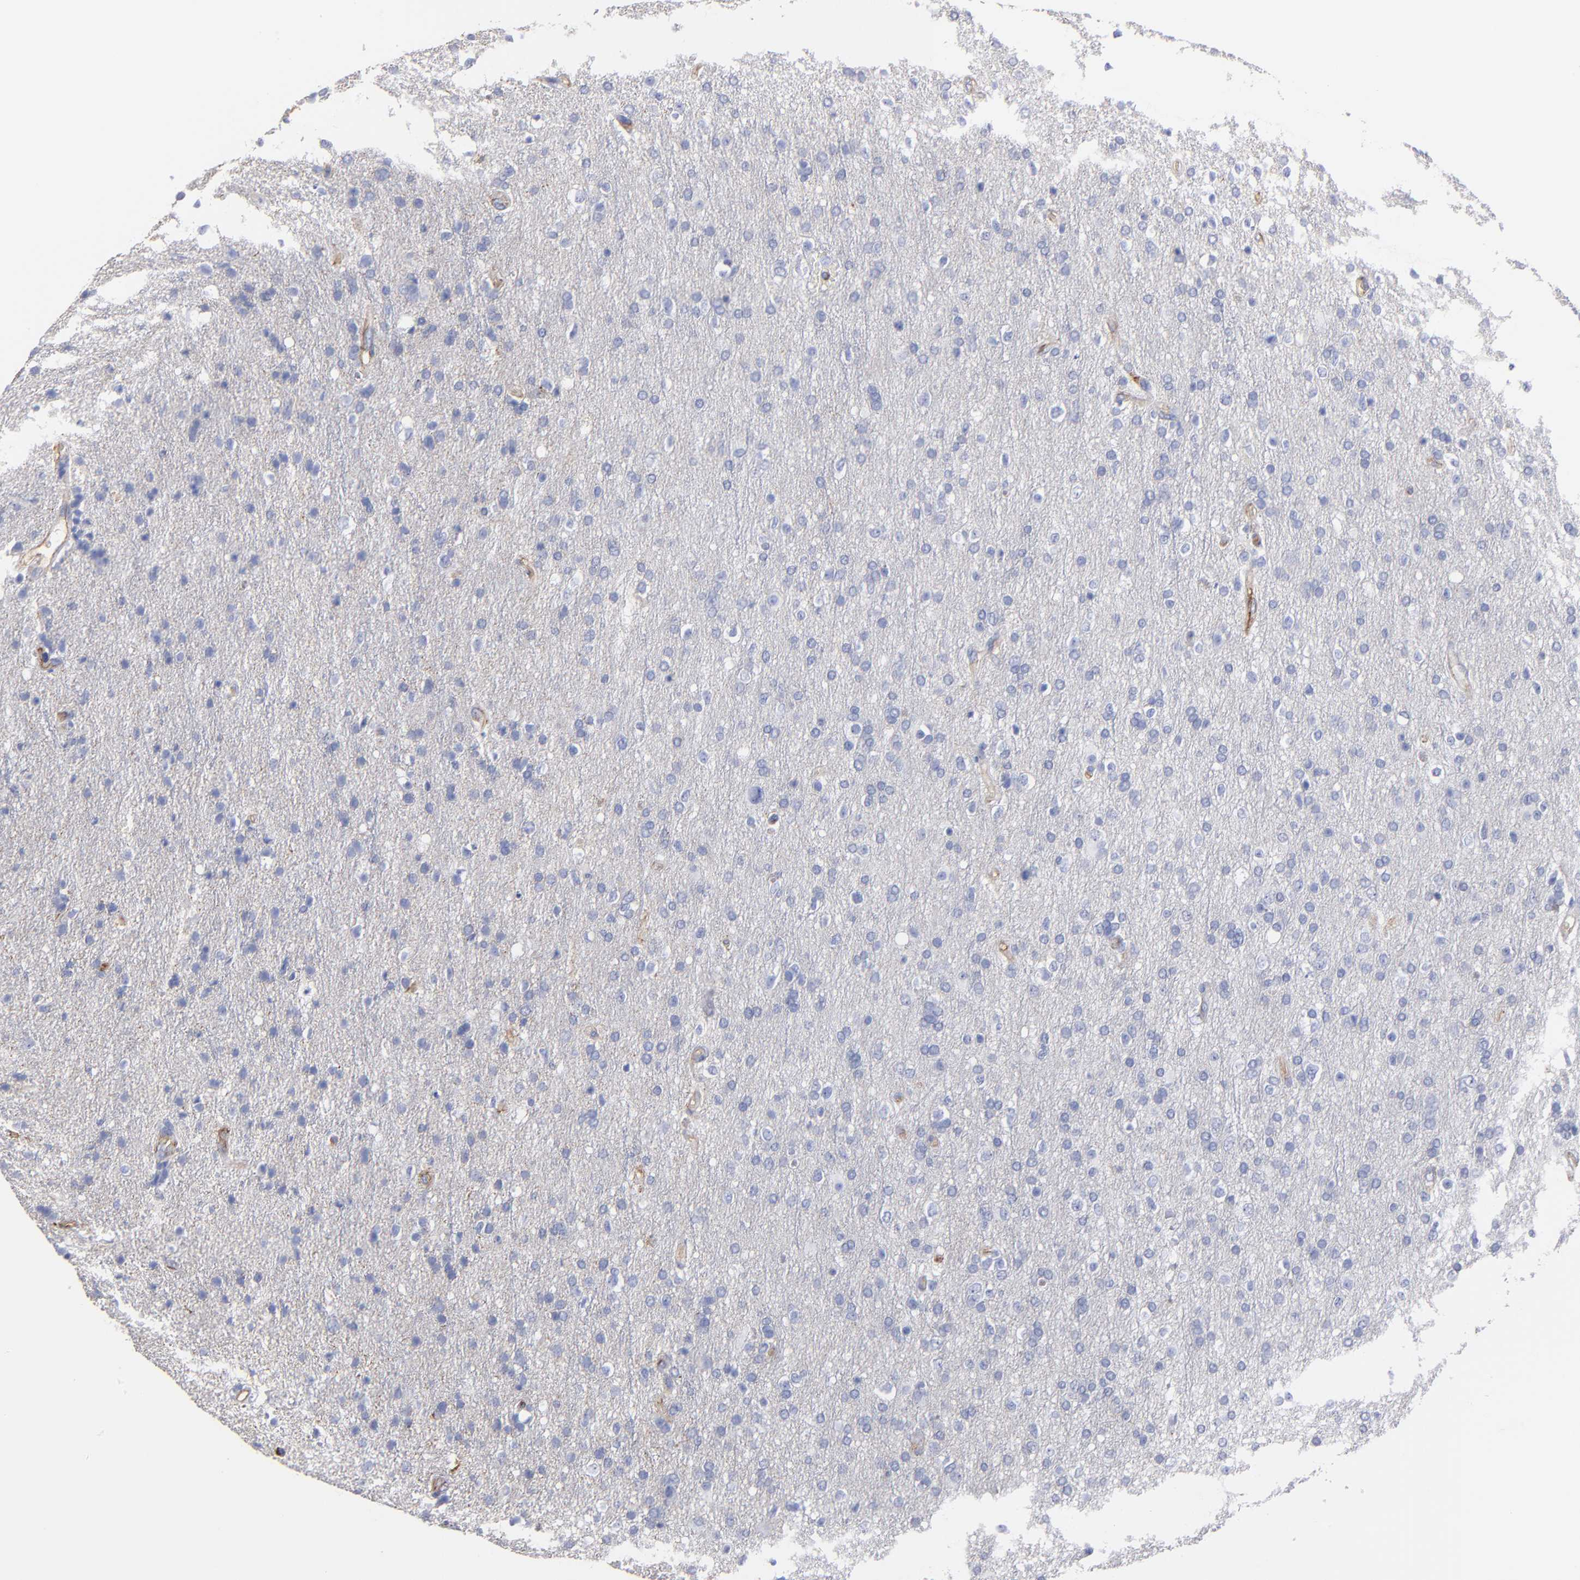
{"staining": {"intensity": "negative", "quantity": "none", "location": "none"}, "tissue": "glioma", "cell_type": "Tumor cells", "image_type": "cancer", "snomed": [{"axis": "morphology", "description": "Glioma, malignant, High grade"}, {"axis": "topography", "description": "Brain"}], "caption": "Immunohistochemistry (IHC) image of neoplastic tissue: glioma stained with DAB reveals no significant protein expression in tumor cells. (IHC, brightfield microscopy, high magnification).", "gene": "TM4SF1", "patient": {"sex": "male", "age": 33}}